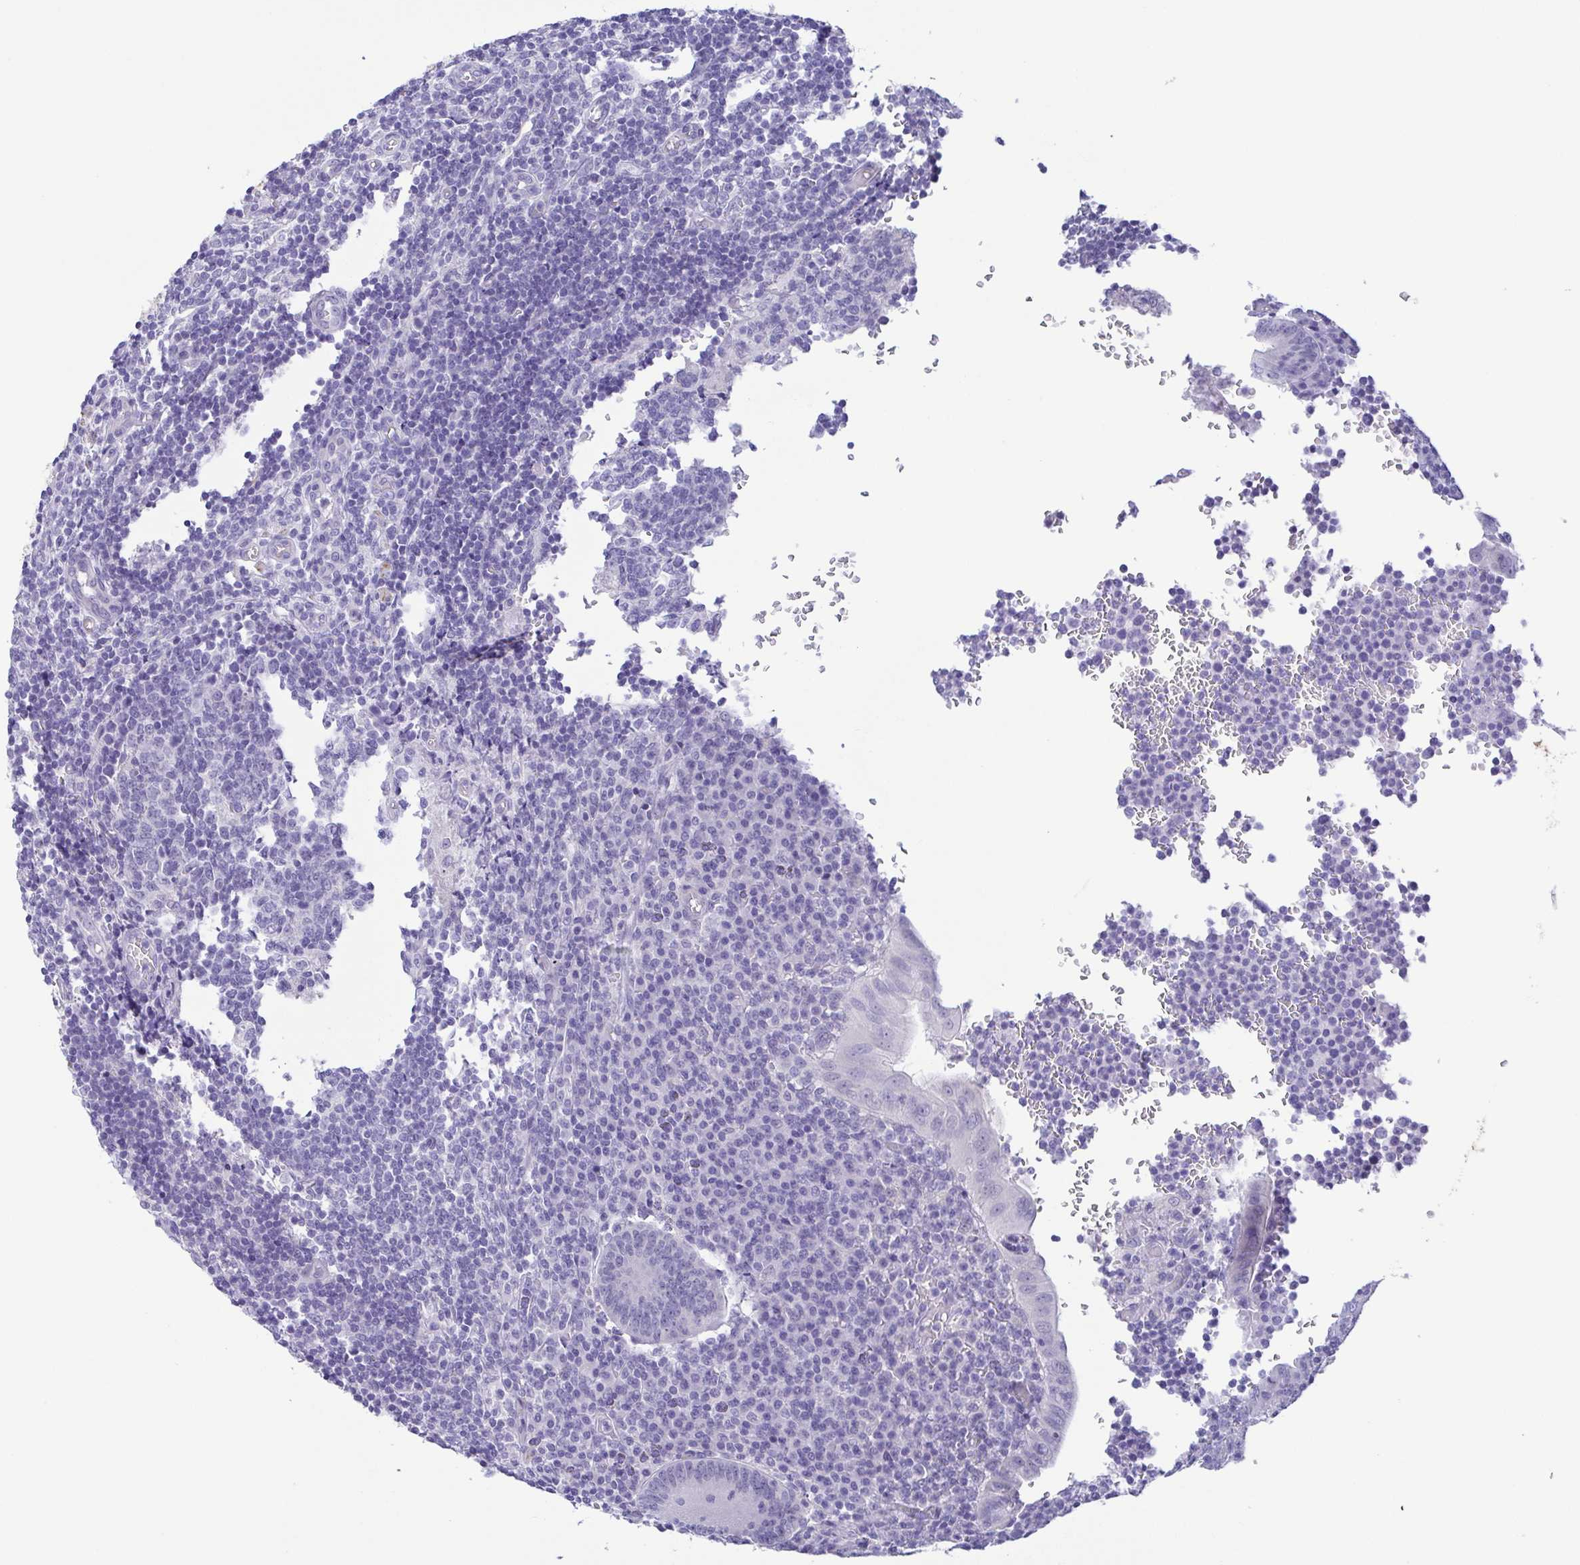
{"staining": {"intensity": "negative", "quantity": "none", "location": "none"}, "tissue": "appendix", "cell_type": "Glandular cells", "image_type": "normal", "snomed": [{"axis": "morphology", "description": "Normal tissue, NOS"}, {"axis": "topography", "description": "Appendix"}], "caption": "DAB immunohistochemical staining of unremarkable appendix demonstrates no significant positivity in glandular cells.", "gene": "MYL7", "patient": {"sex": "male", "age": 18}}